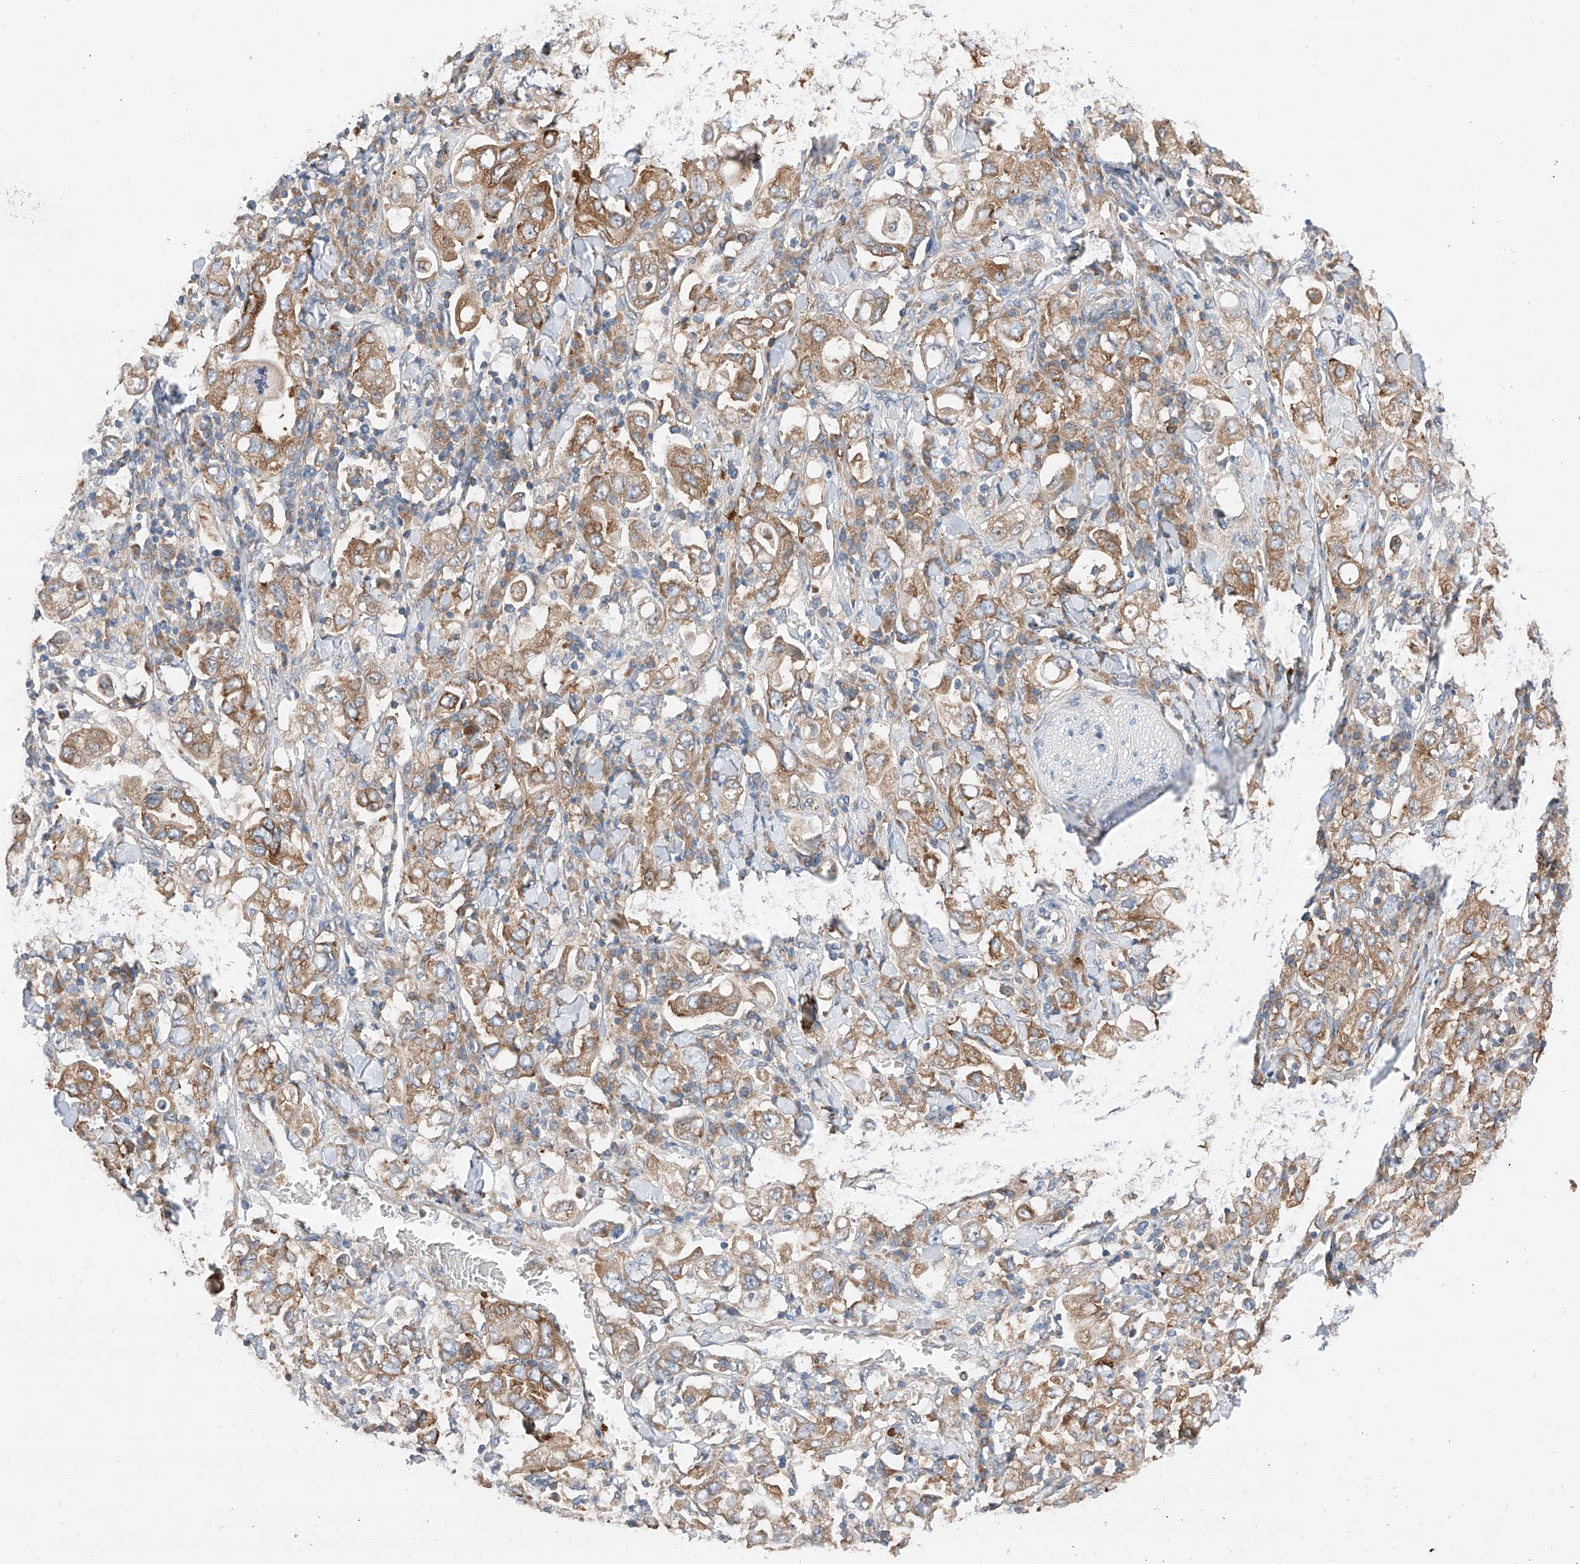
{"staining": {"intensity": "moderate", "quantity": ">75%", "location": "cytoplasmic/membranous"}, "tissue": "stomach cancer", "cell_type": "Tumor cells", "image_type": "cancer", "snomed": [{"axis": "morphology", "description": "Adenocarcinoma, NOS"}, {"axis": "topography", "description": "Stomach, upper"}], "caption": "There is medium levels of moderate cytoplasmic/membranous staining in tumor cells of stomach cancer, as demonstrated by immunohistochemical staining (brown color).", "gene": "ZC3H15", "patient": {"sex": "male", "age": 62}}